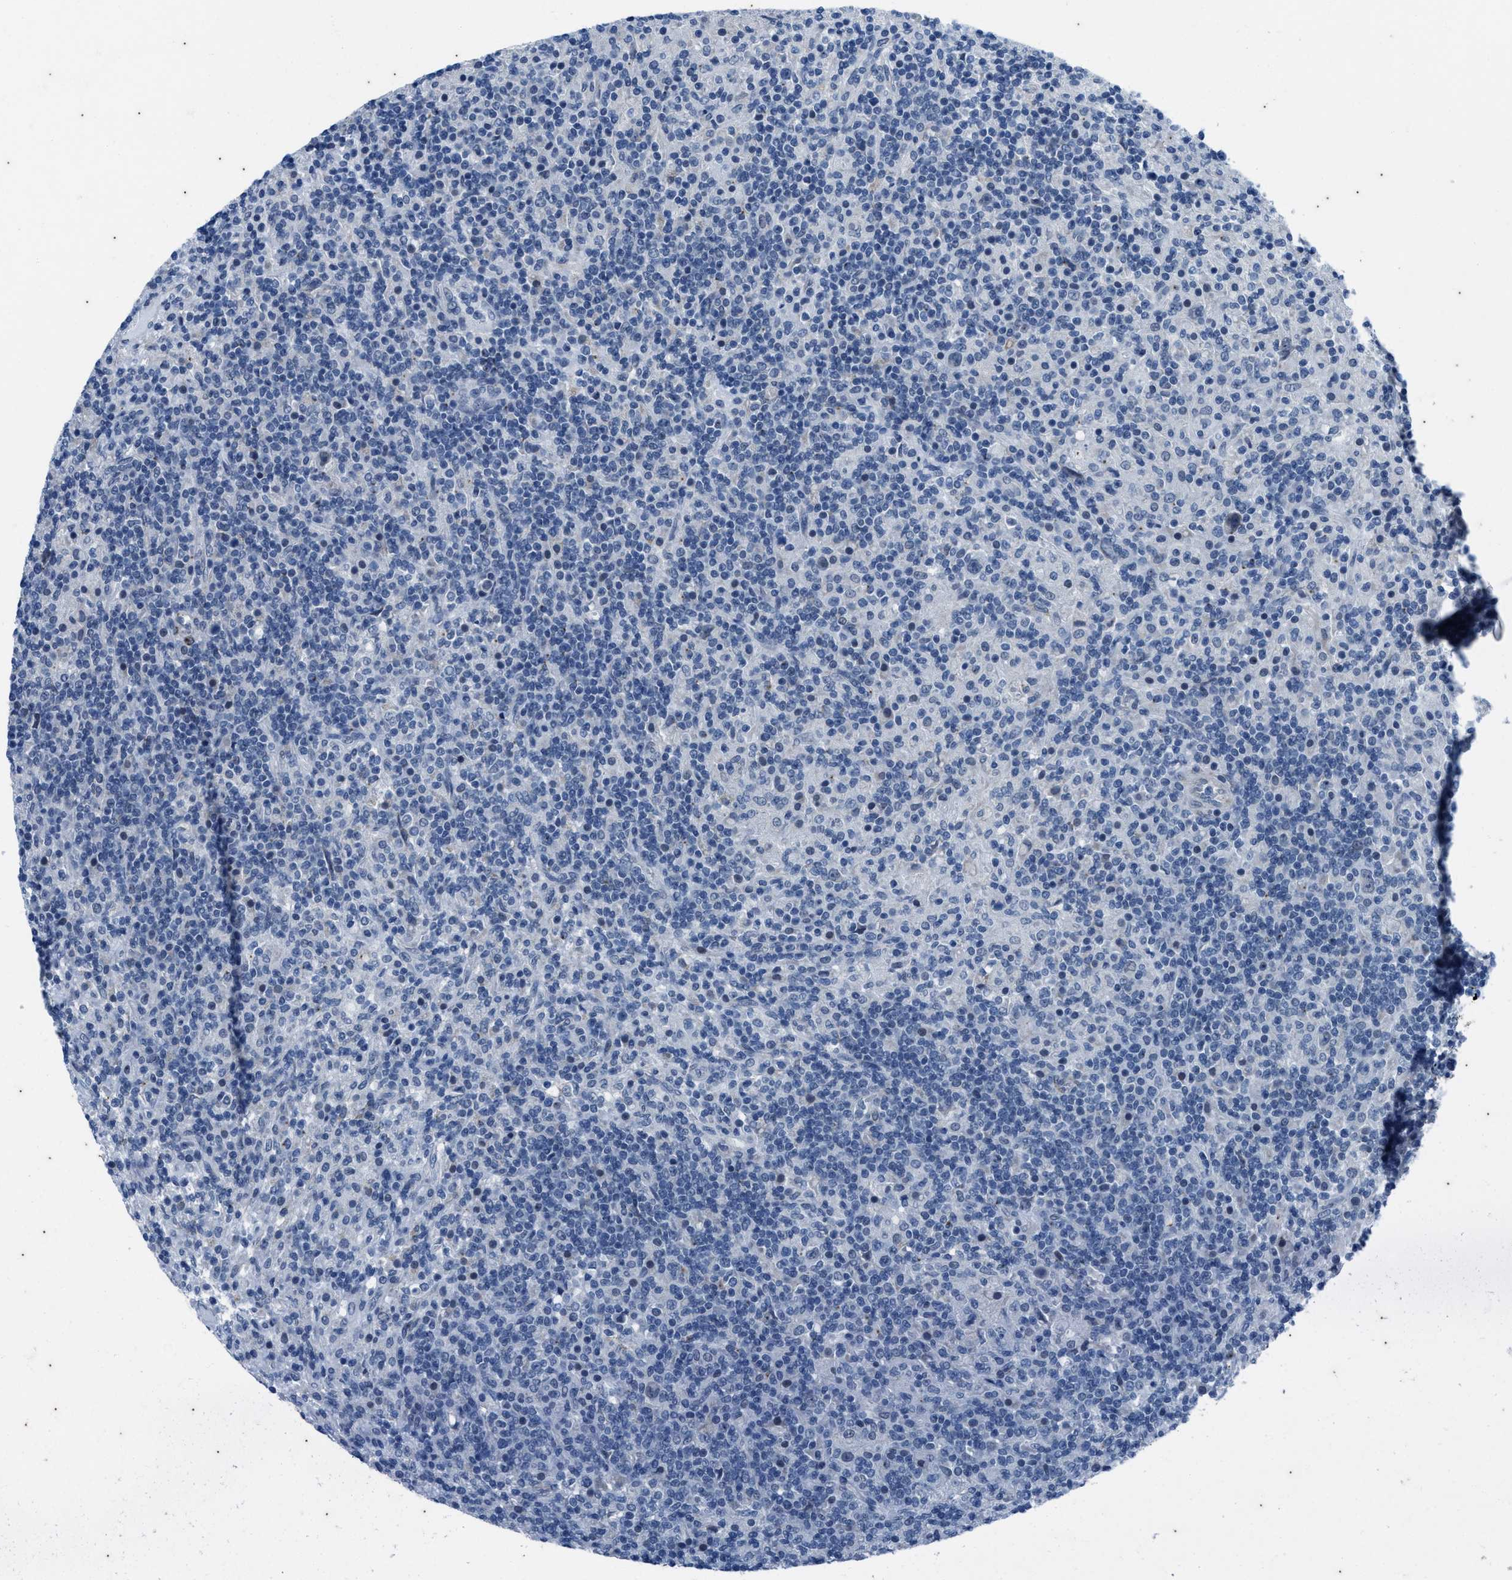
{"staining": {"intensity": "negative", "quantity": "none", "location": "none"}, "tissue": "lymphoma", "cell_type": "Tumor cells", "image_type": "cancer", "snomed": [{"axis": "morphology", "description": "Hodgkin's disease, NOS"}, {"axis": "topography", "description": "Lymph node"}], "caption": "Lymphoma was stained to show a protein in brown. There is no significant expression in tumor cells. (Stains: DAB immunohistochemistry with hematoxylin counter stain, Microscopy: brightfield microscopy at high magnification).", "gene": "KIF24", "patient": {"sex": "male", "age": 70}}